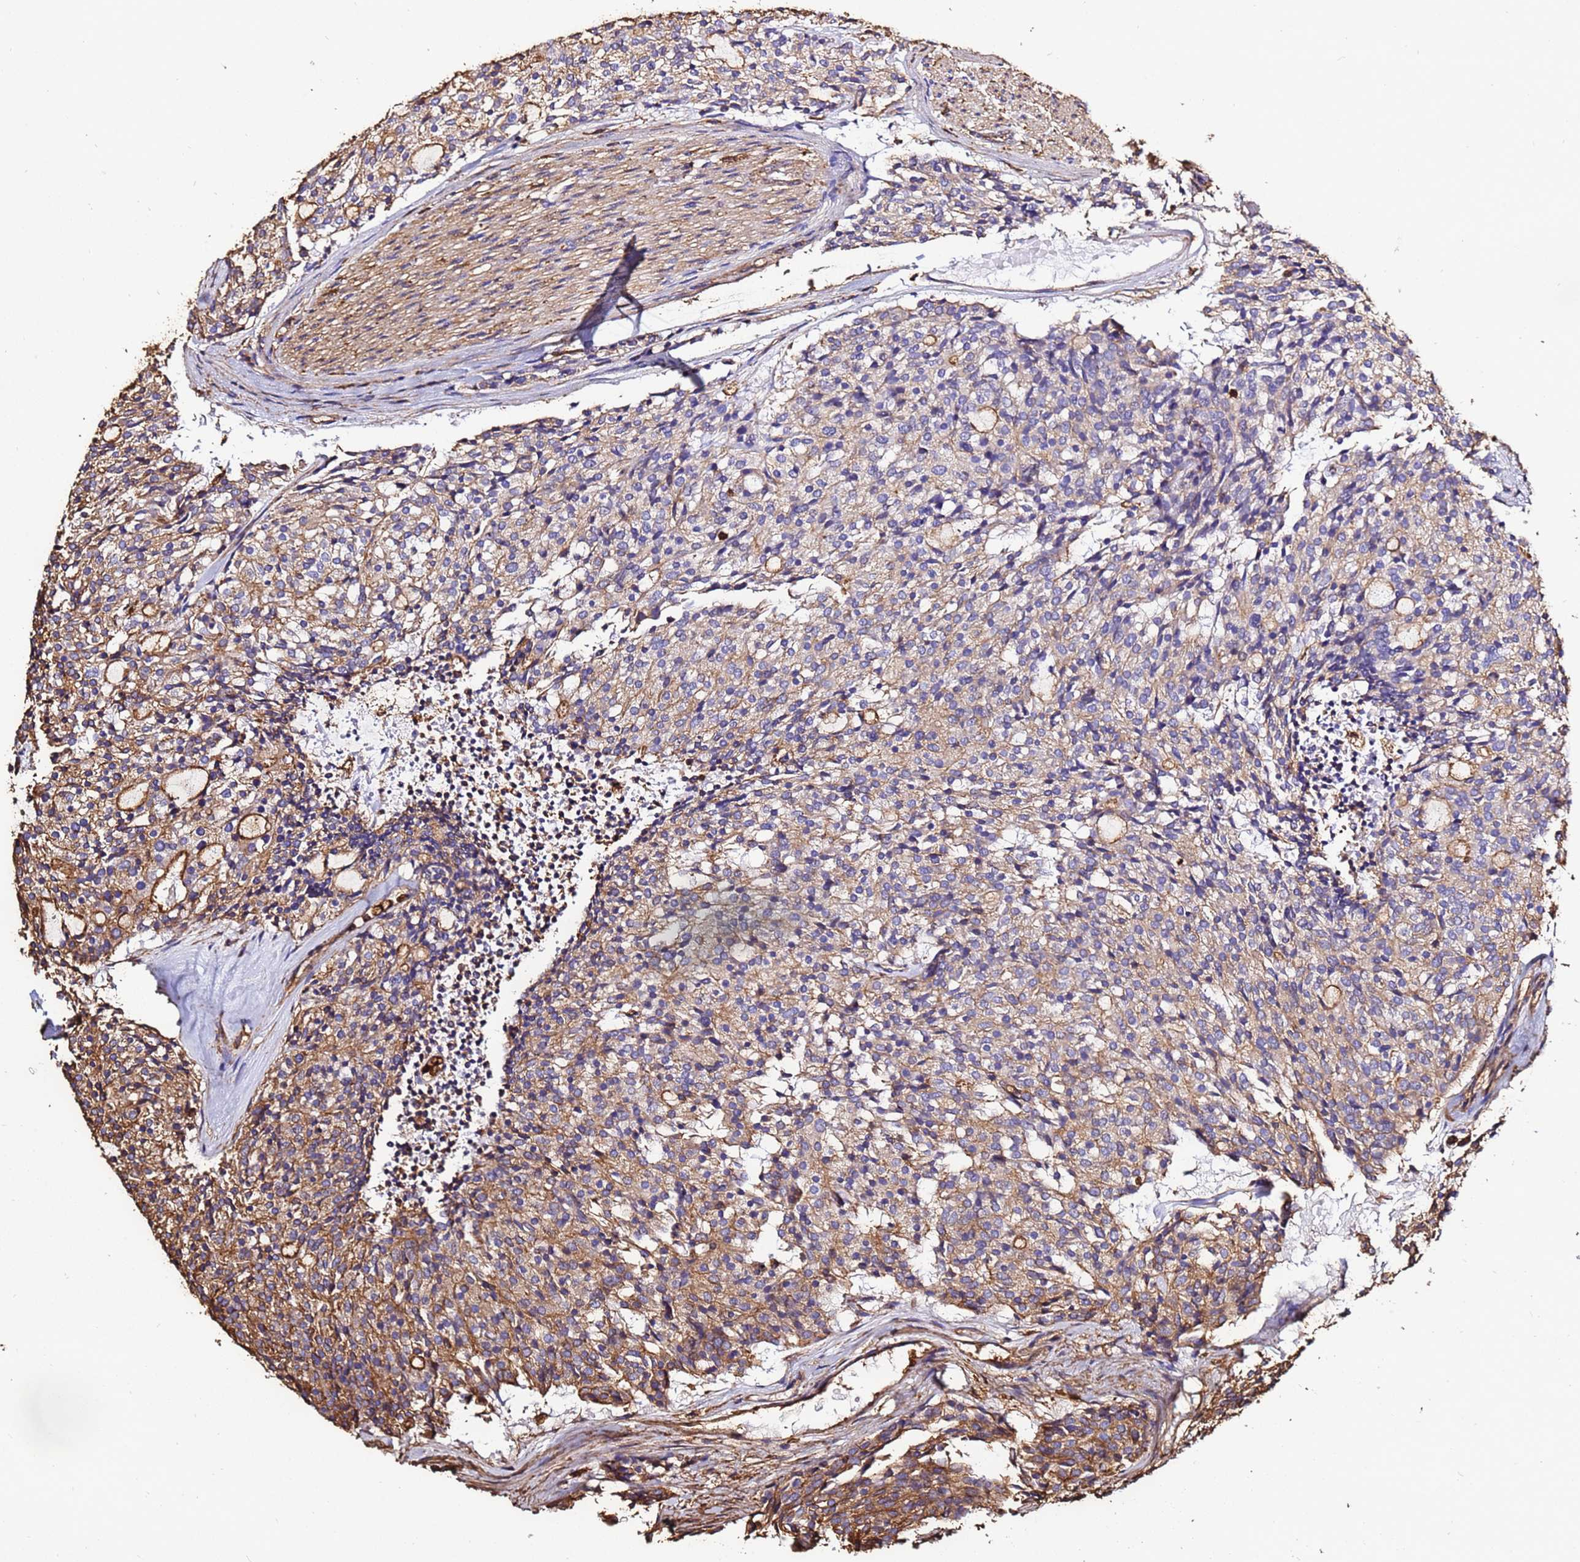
{"staining": {"intensity": "moderate", "quantity": "25%-75%", "location": "cytoplasmic/membranous"}, "tissue": "carcinoid", "cell_type": "Tumor cells", "image_type": "cancer", "snomed": [{"axis": "morphology", "description": "Carcinoid, malignant, NOS"}, {"axis": "topography", "description": "Pancreas"}], "caption": "Immunohistochemical staining of carcinoid (malignant) shows medium levels of moderate cytoplasmic/membranous protein positivity in approximately 25%-75% of tumor cells.", "gene": "ACTB", "patient": {"sex": "female", "age": 54}}